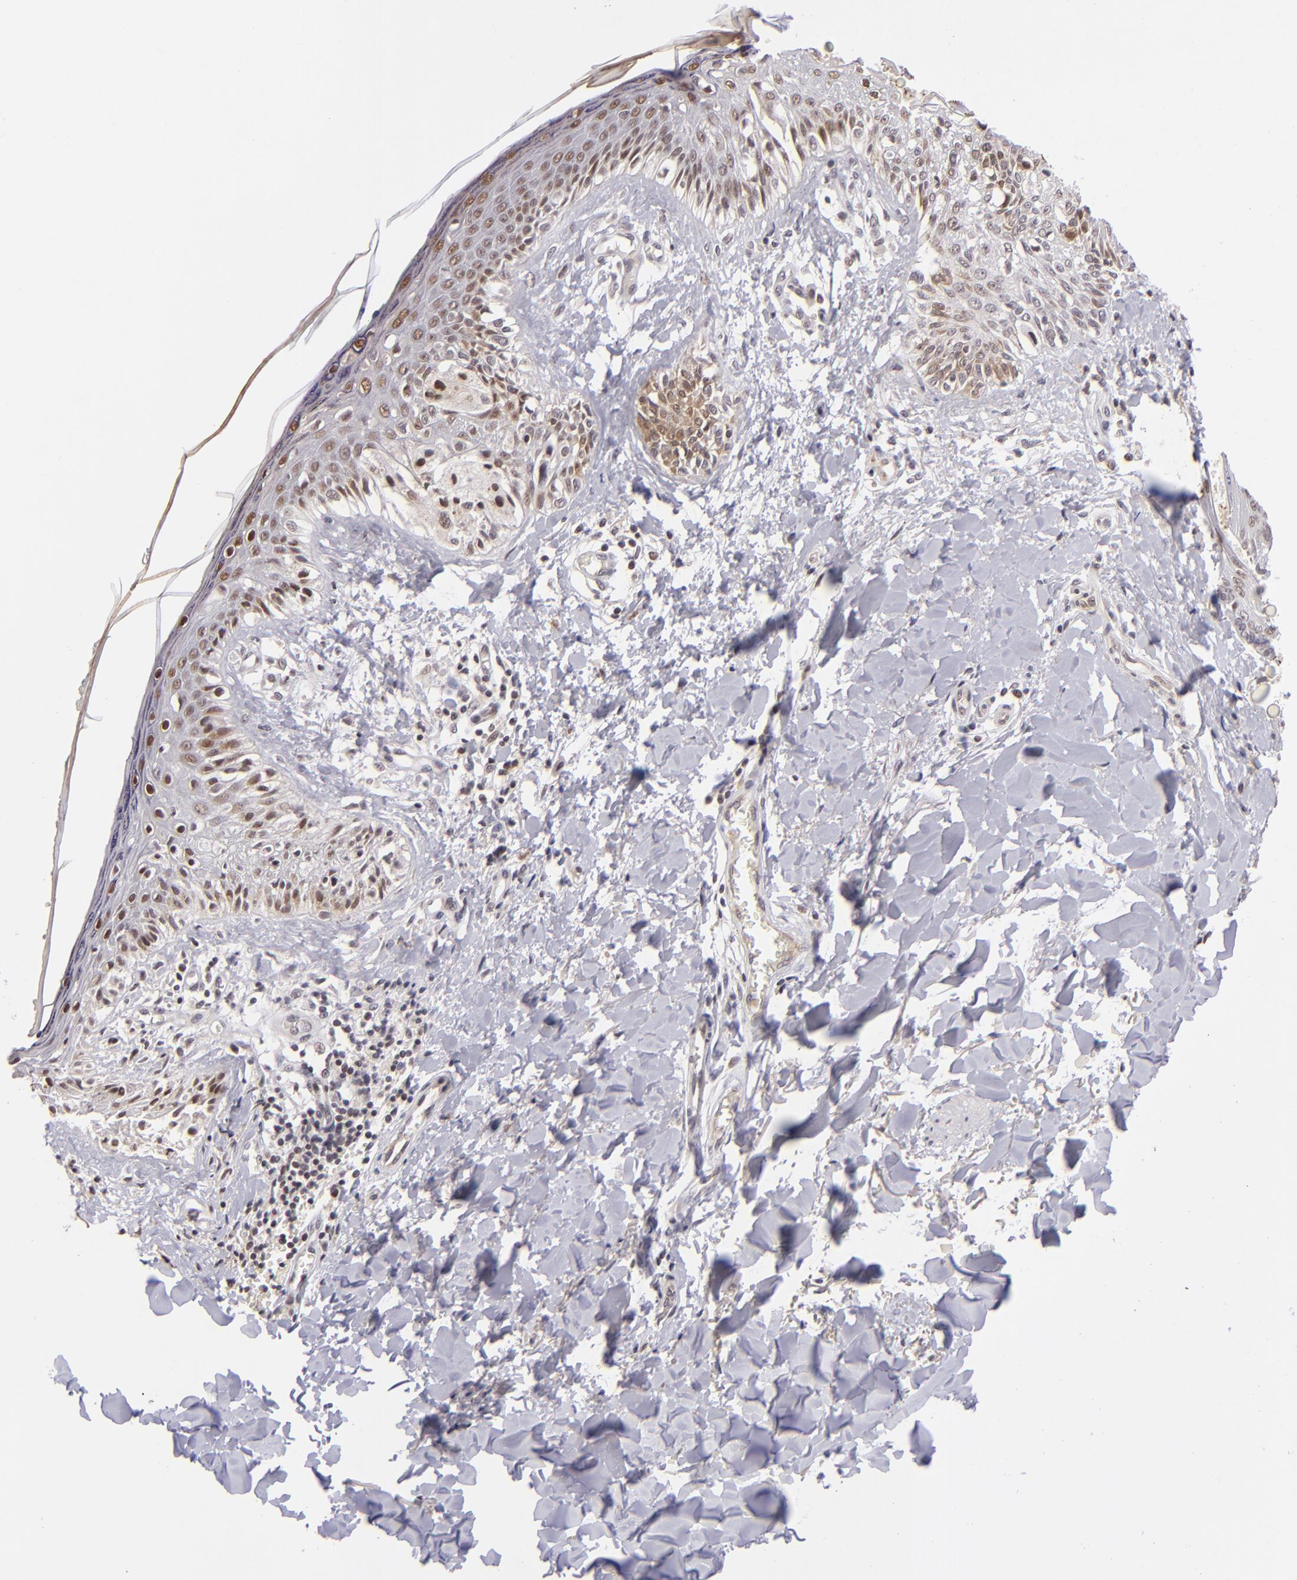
{"staining": {"intensity": "weak", "quantity": "<25%", "location": "nuclear"}, "tissue": "melanoma", "cell_type": "Tumor cells", "image_type": "cancer", "snomed": [{"axis": "morphology", "description": "Malignant melanoma, NOS"}, {"axis": "topography", "description": "Skin"}], "caption": "IHC photomicrograph of neoplastic tissue: melanoma stained with DAB (3,3'-diaminobenzidine) displays no significant protein expression in tumor cells. The staining was performed using DAB (3,3'-diaminobenzidine) to visualize the protein expression in brown, while the nuclei were stained in blue with hematoxylin (Magnification: 20x).", "gene": "RARB", "patient": {"sex": "female", "age": 82}}